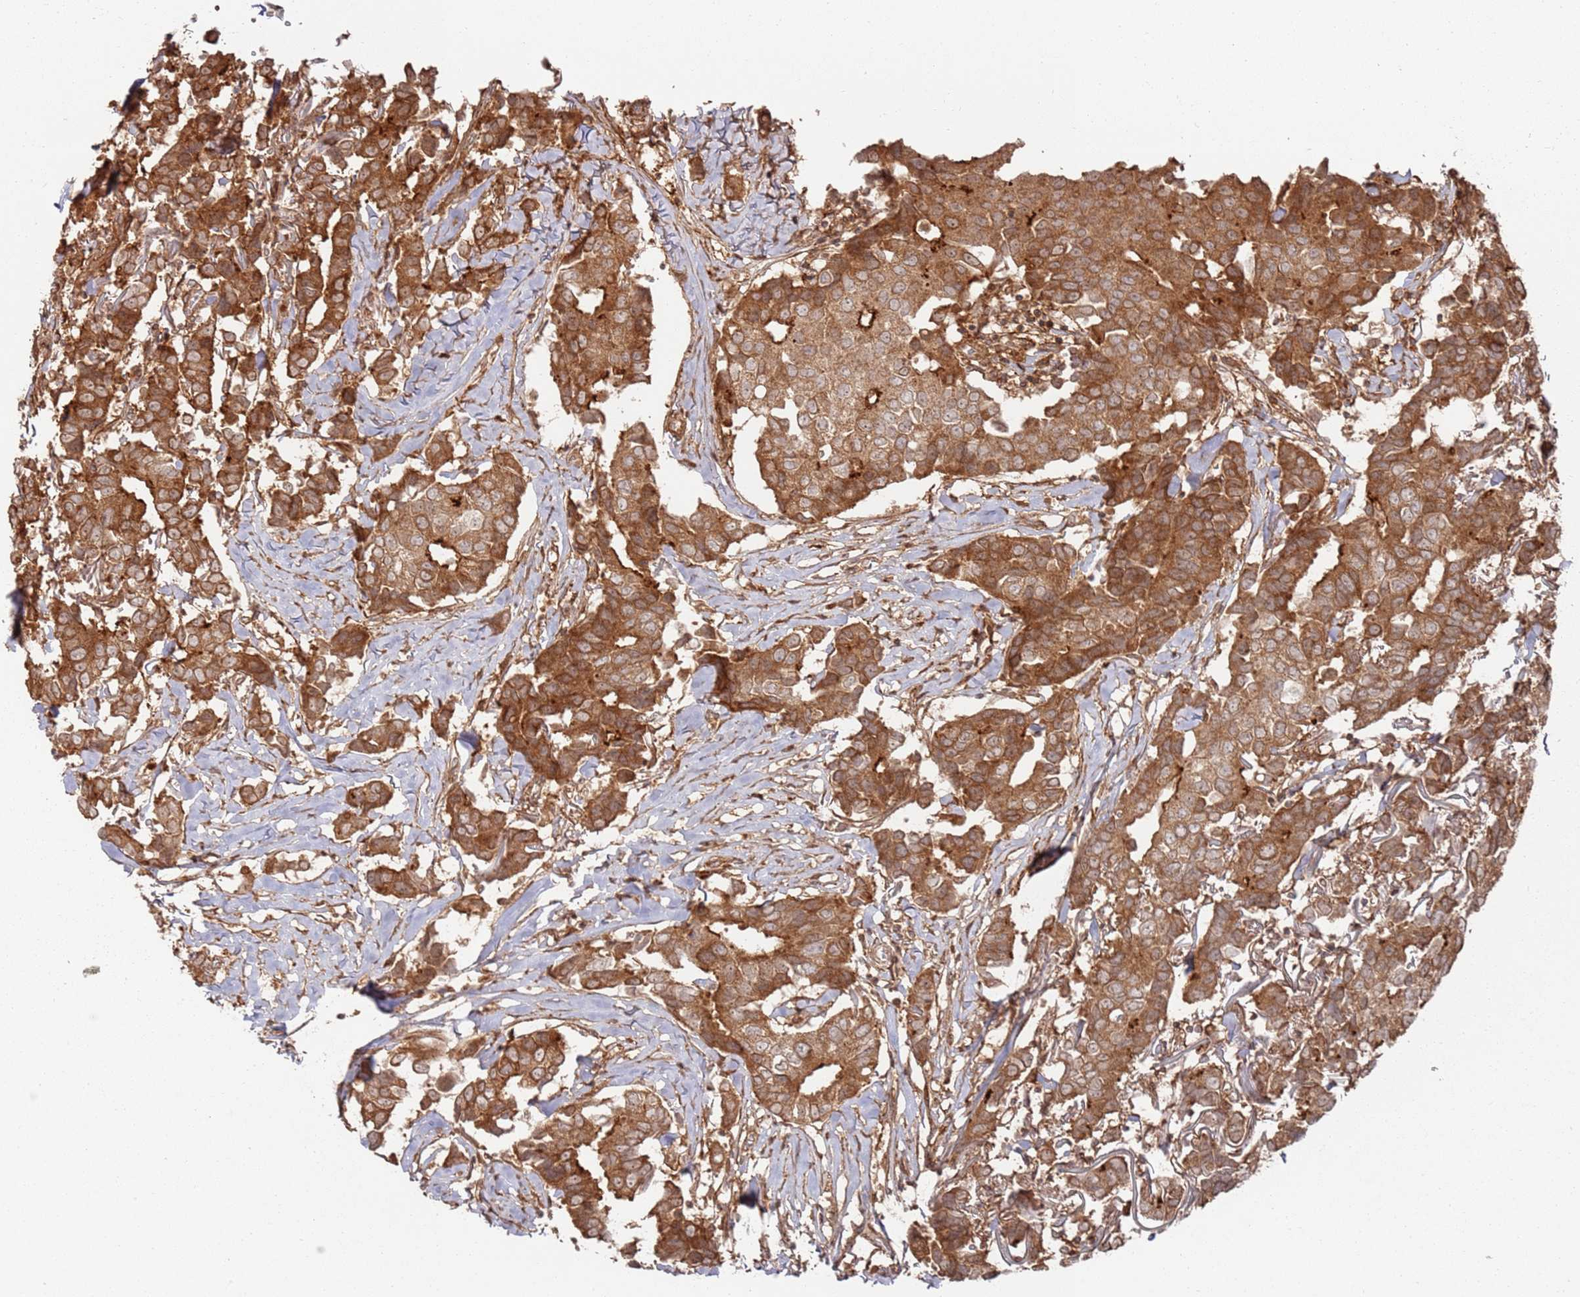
{"staining": {"intensity": "strong", "quantity": ">75%", "location": "cytoplasmic/membranous"}, "tissue": "breast cancer", "cell_type": "Tumor cells", "image_type": "cancer", "snomed": [{"axis": "morphology", "description": "Duct carcinoma"}, {"axis": "topography", "description": "Breast"}], "caption": "Strong cytoplasmic/membranous protein positivity is seen in about >75% of tumor cells in breast cancer.", "gene": "PIH1D1", "patient": {"sex": "female", "age": 80}}